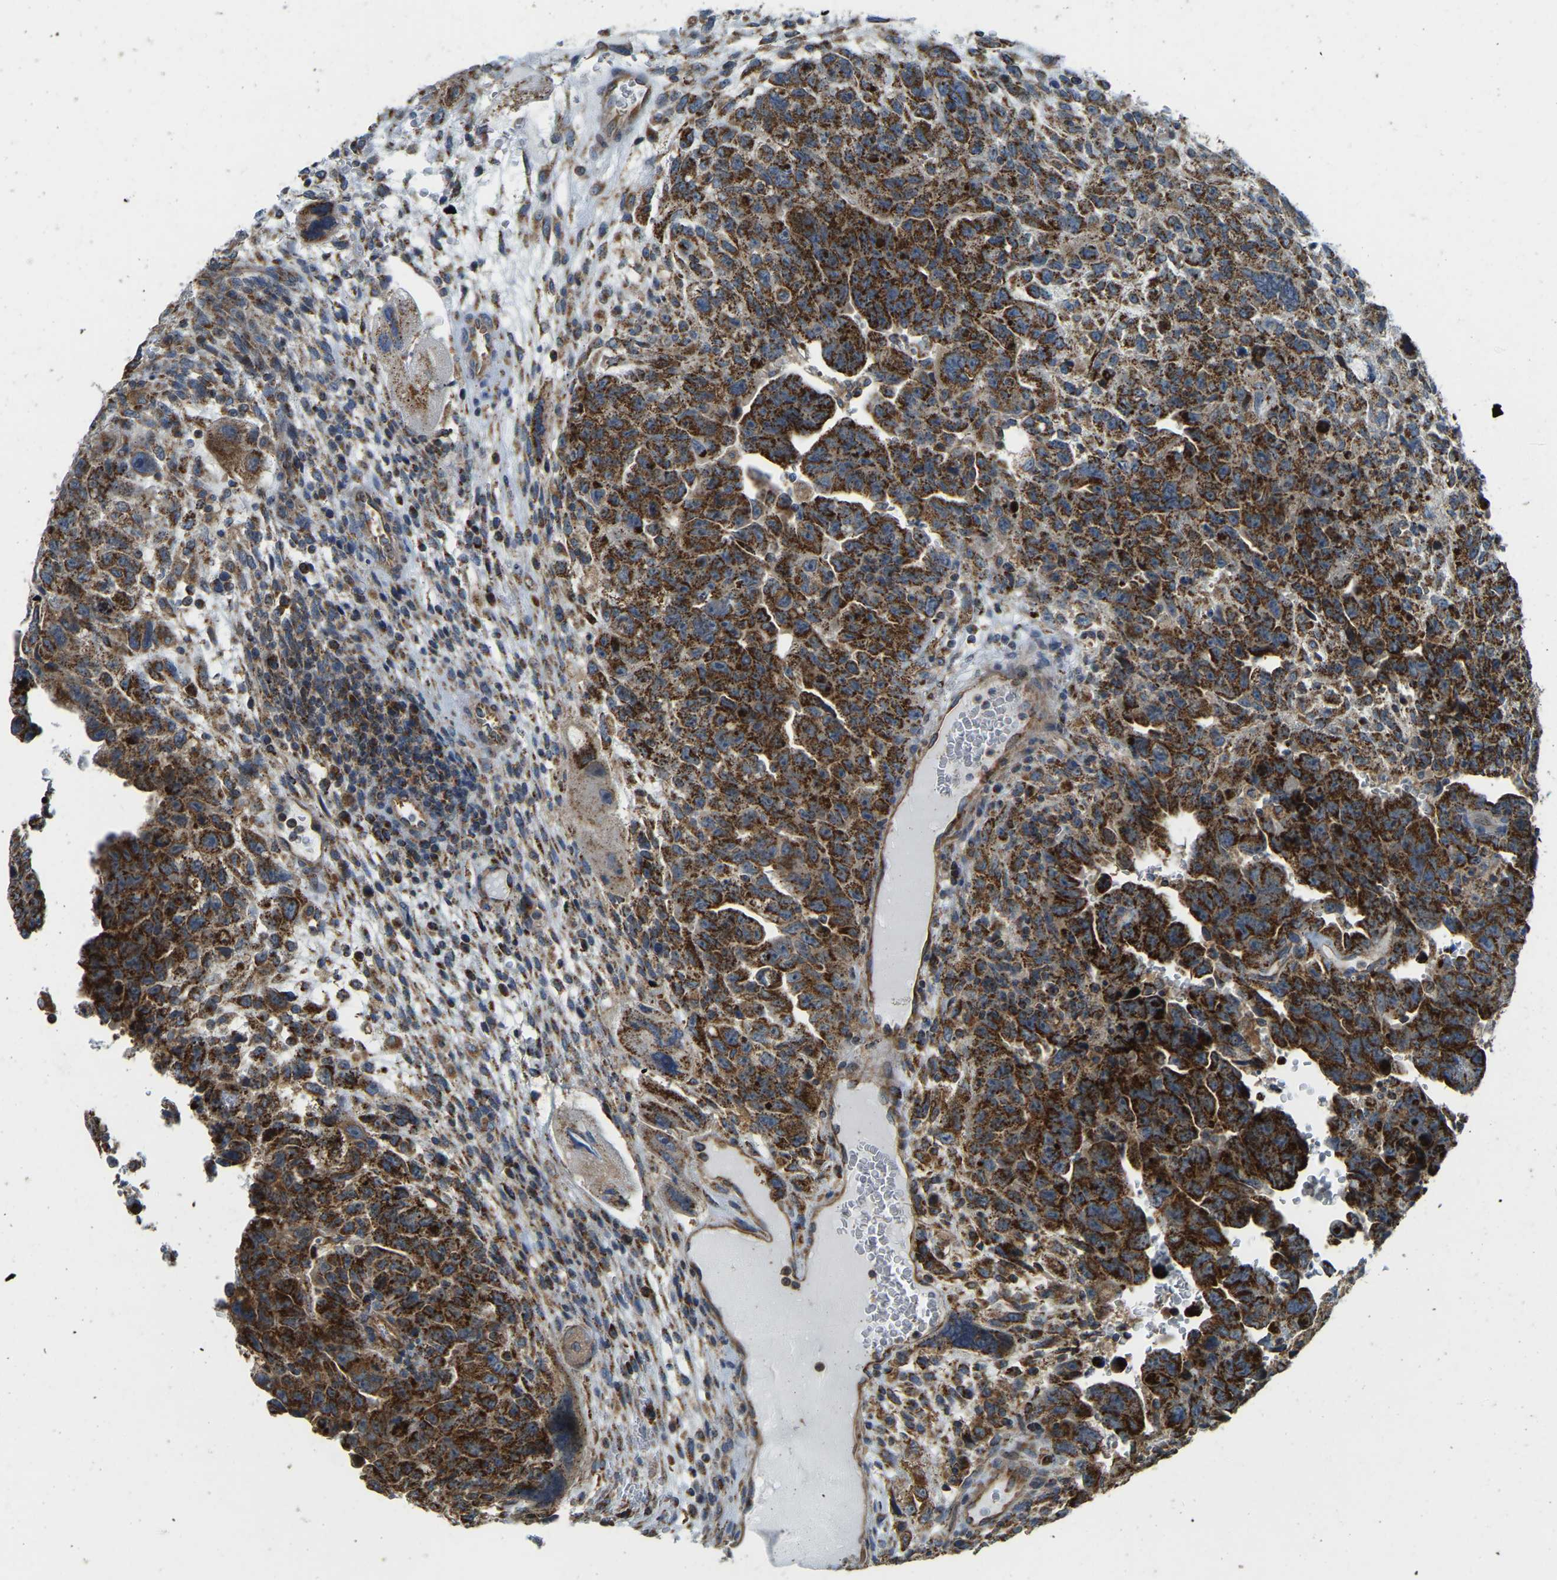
{"staining": {"intensity": "strong", "quantity": ">75%", "location": "cytoplasmic/membranous"}, "tissue": "testis cancer", "cell_type": "Tumor cells", "image_type": "cancer", "snomed": [{"axis": "morphology", "description": "Carcinoma, Embryonal, NOS"}, {"axis": "topography", "description": "Testis"}], "caption": "The photomicrograph reveals immunohistochemical staining of testis embryonal carcinoma. There is strong cytoplasmic/membranous expression is identified in about >75% of tumor cells. The staining was performed using DAB, with brown indicating positive protein expression. Nuclei are stained blue with hematoxylin.", "gene": "PSMD7", "patient": {"sex": "male", "age": 28}}